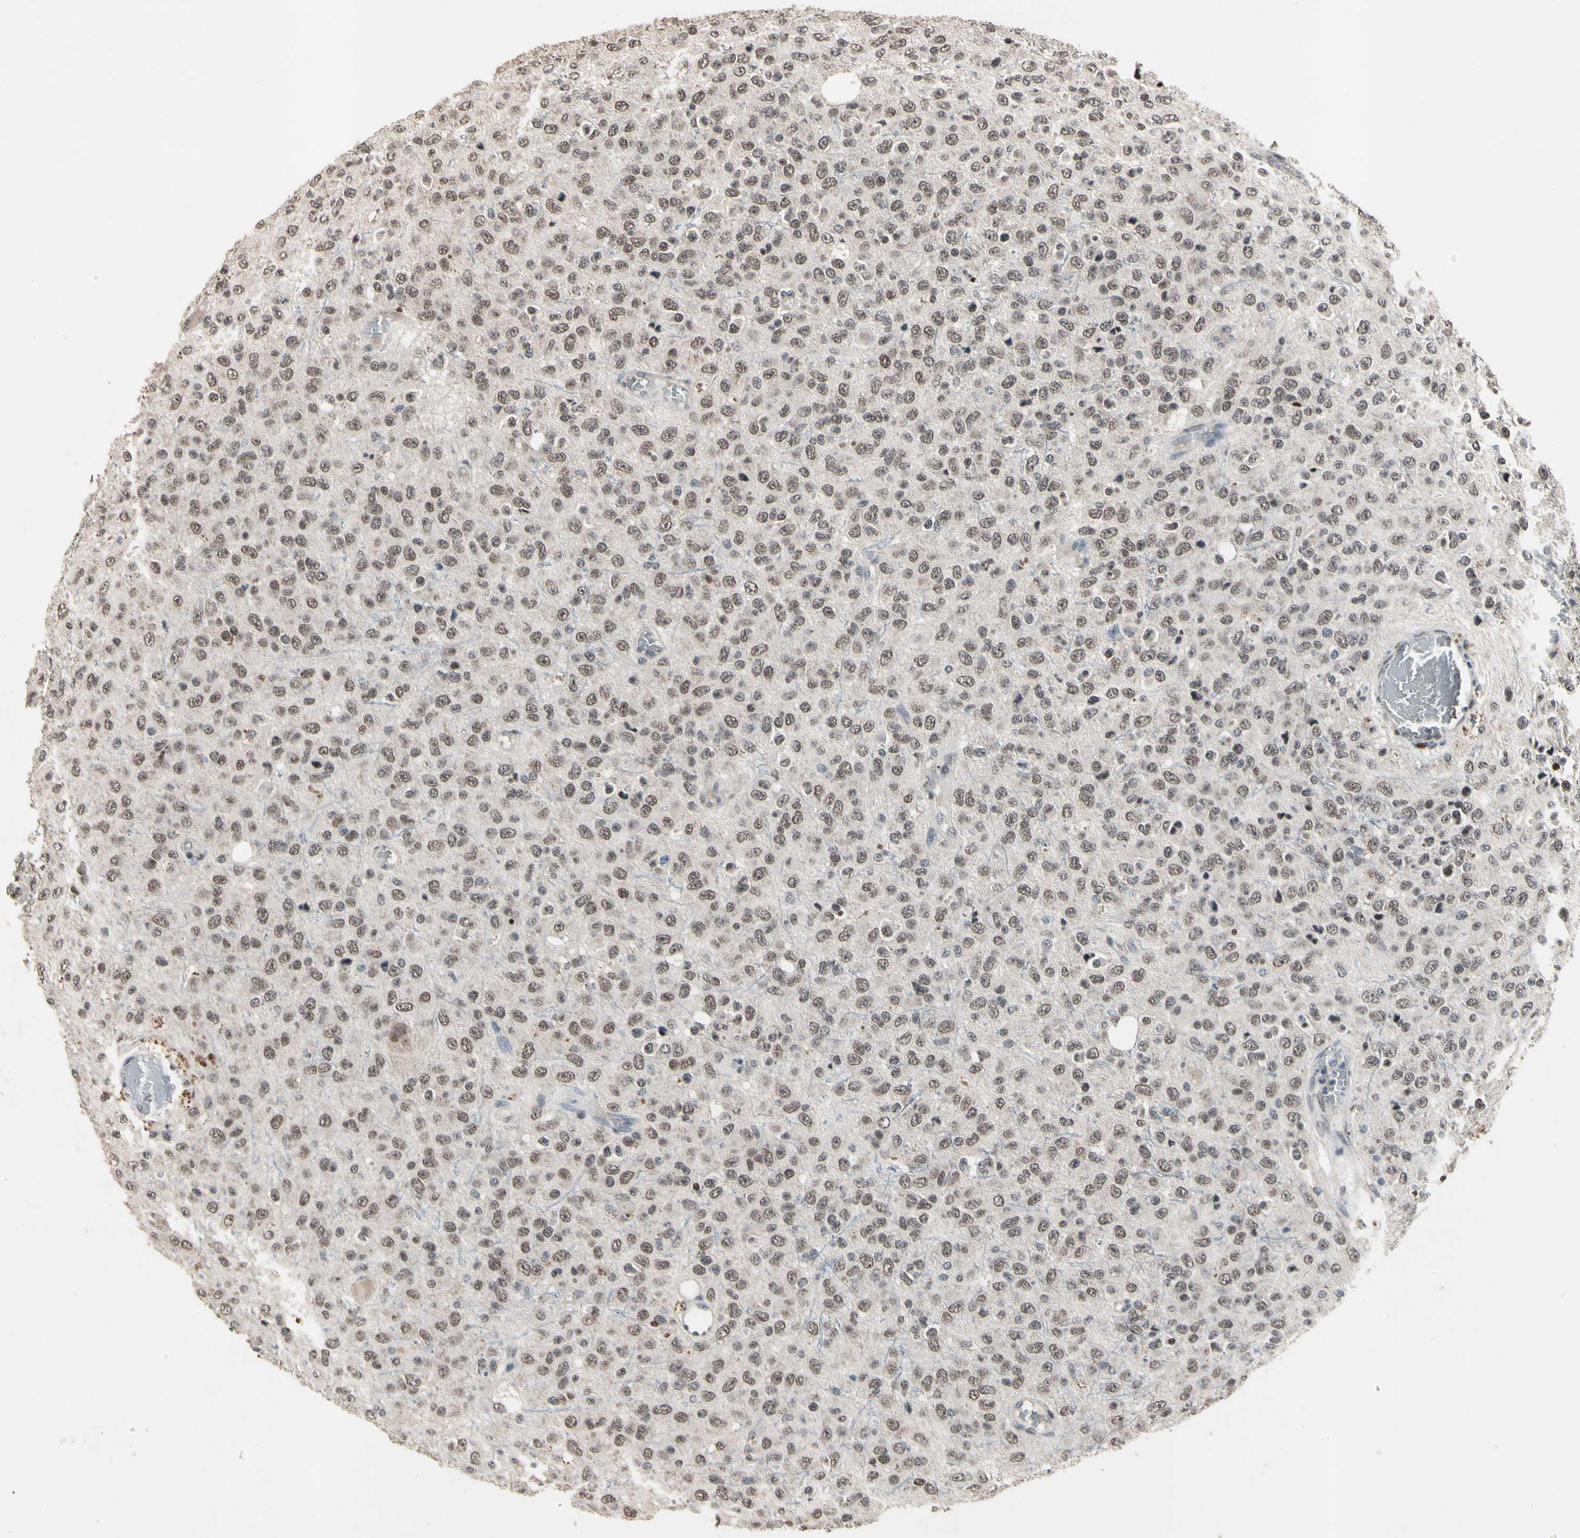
{"staining": {"intensity": "weak", "quantity": ">75%", "location": "nuclear"}, "tissue": "glioma", "cell_type": "Tumor cells", "image_type": "cancer", "snomed": [{"axis": "morphology", "description": "Glioma, malignant, High grade"}, {"axis": "topography", "description": "pancreas cauda"}], "caption": "This is an image of IHC staining of malignant glioma (high-grade), which shows weak positivity in the nuclear of tumor cells.", "gene": "ZNF174", "patient": {"sex": "male", "age": 60}}